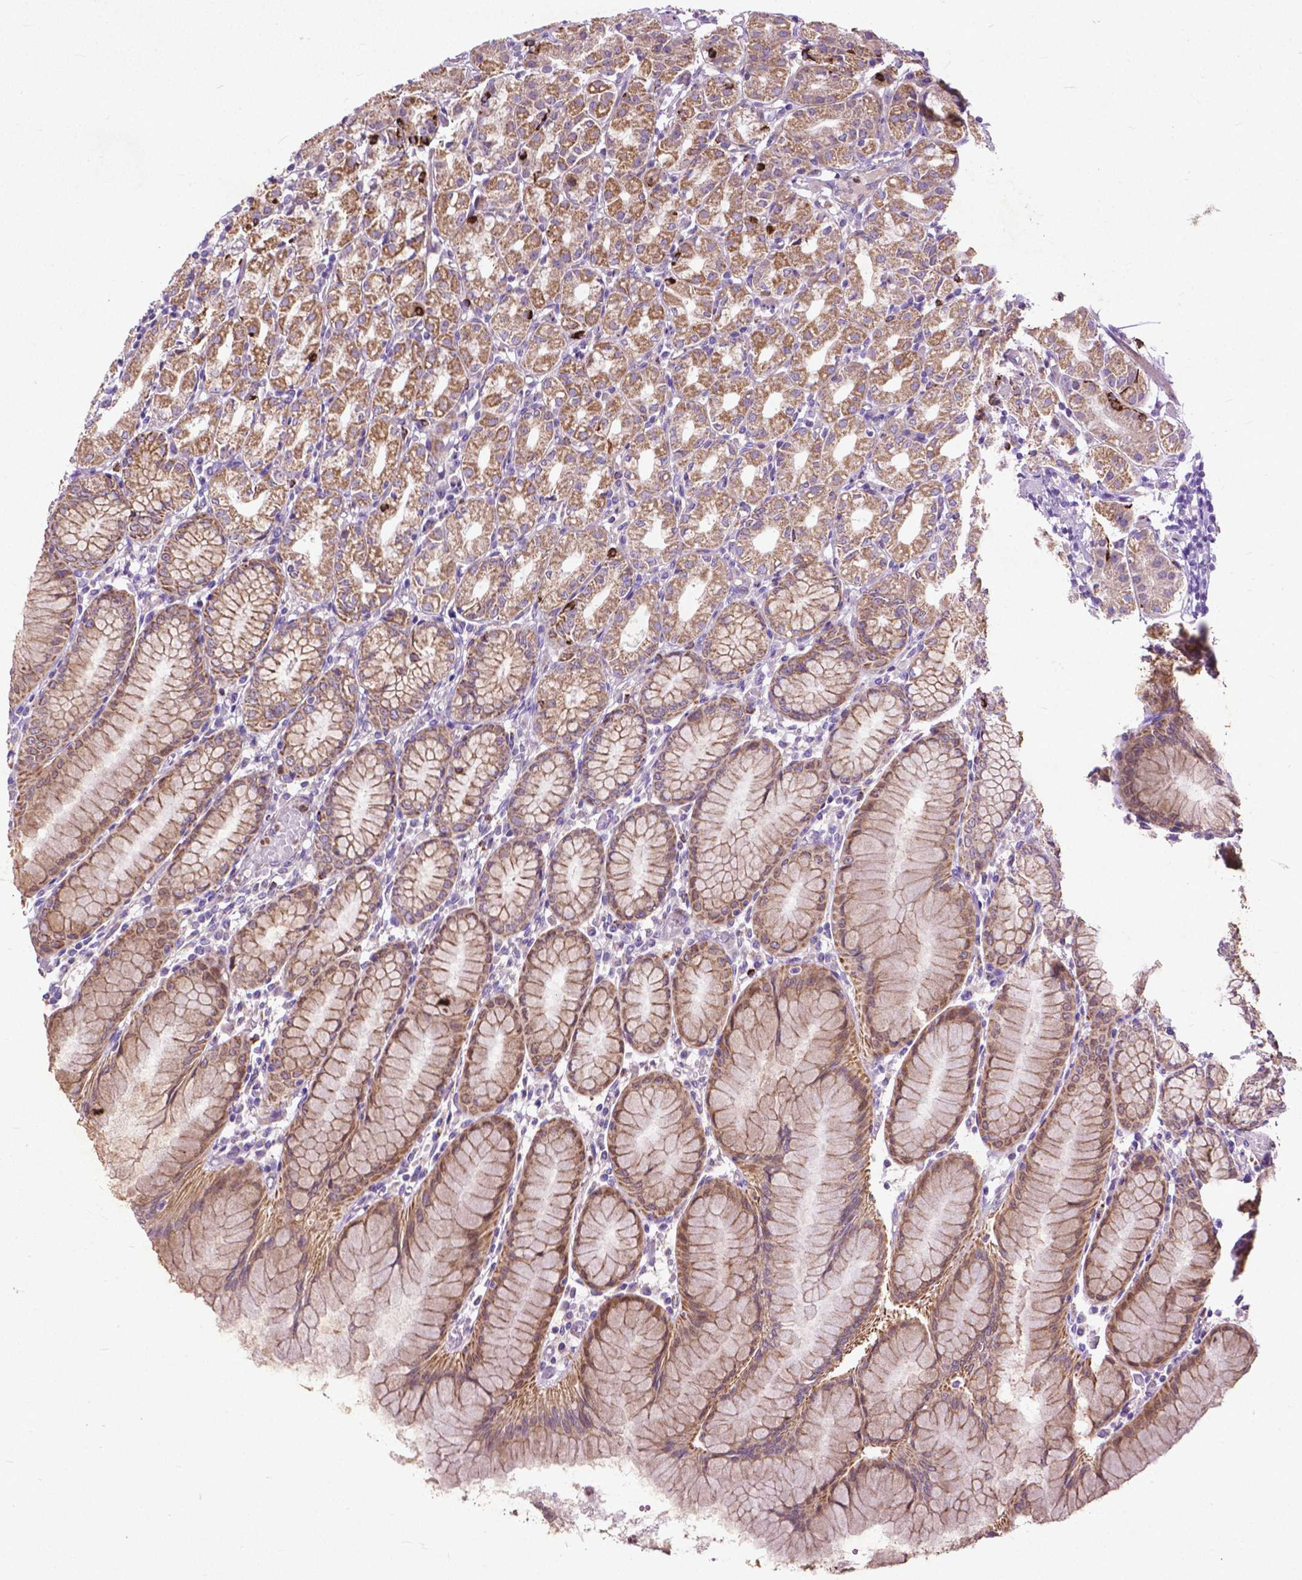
{"staining": {"intensity": "moderate", "quantity": ">75%", "location": "cytoplasmic/membranous"}, "tissue": "stomach", "cell_type": "Glandular cells", "image_type": "normal", "snomed": [{"axis": "morphology", "description": "Normal tissue, NOS"}, {"axis": "topography", "description": "Stomach"}], "caption": "Glandular cells show medium levels of moderate cytoplasmic/membranous positivity in about >75% of cells in unremarkable human stomach.", "gene": "THEGL", "patient": {"sex": "female", "age": 57}}